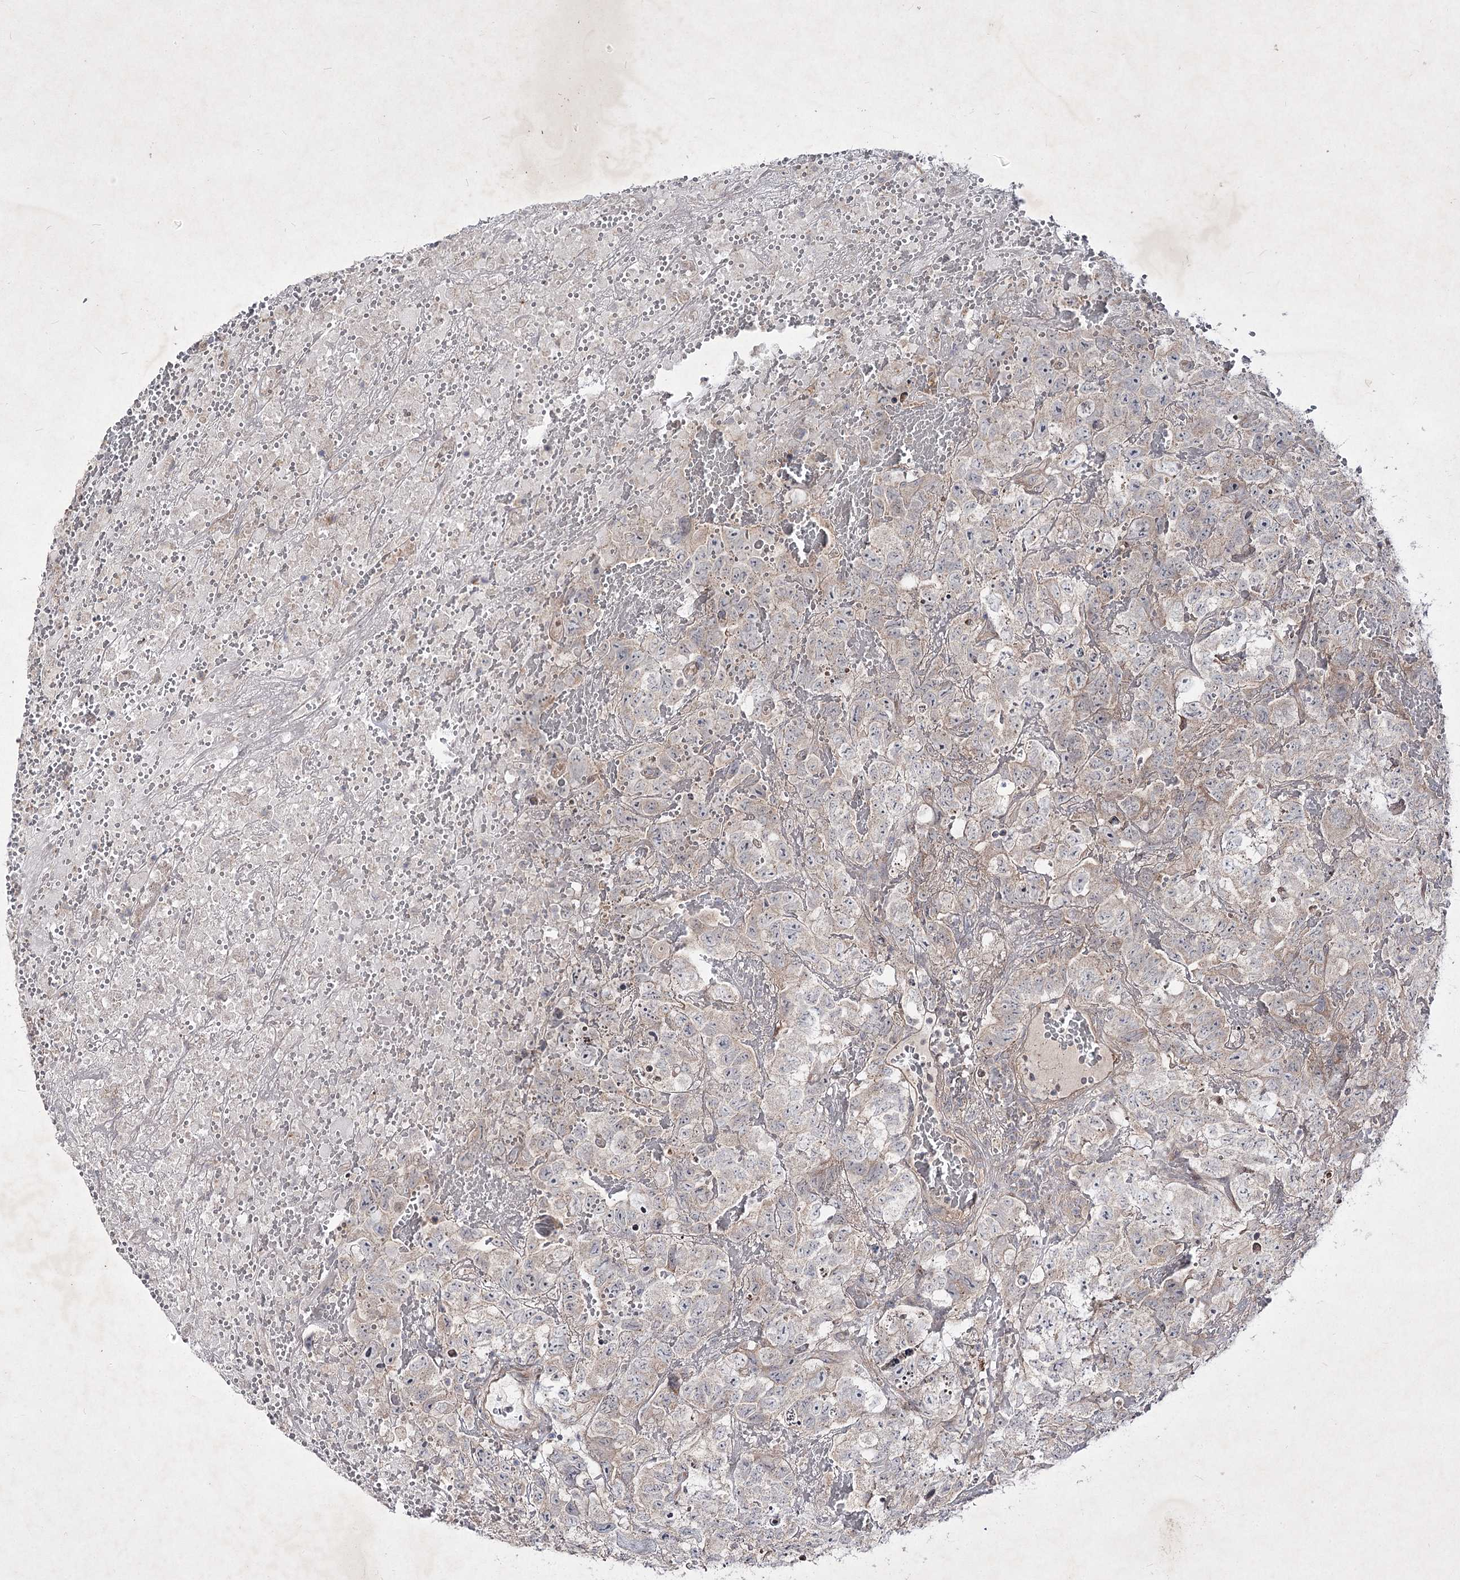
{"staining": {"intensity": "negative", "quantity": "none", "location": "none"}, "tissue": "testis cancer", "cell_type": "Tumor cells", "image_type": "cancer", "snomed": [{"axis": "morphology", "description": "Carcinoma, Embryonal, NOS"}, {"axis": "topography", "description": "Testis"}], "caption": "The photomicrograph exhibits no staining of tumor cells in embryonal carcinoma (testis).", "gene": "CIB2", "patient": {"sex": "male", "age": 45}}